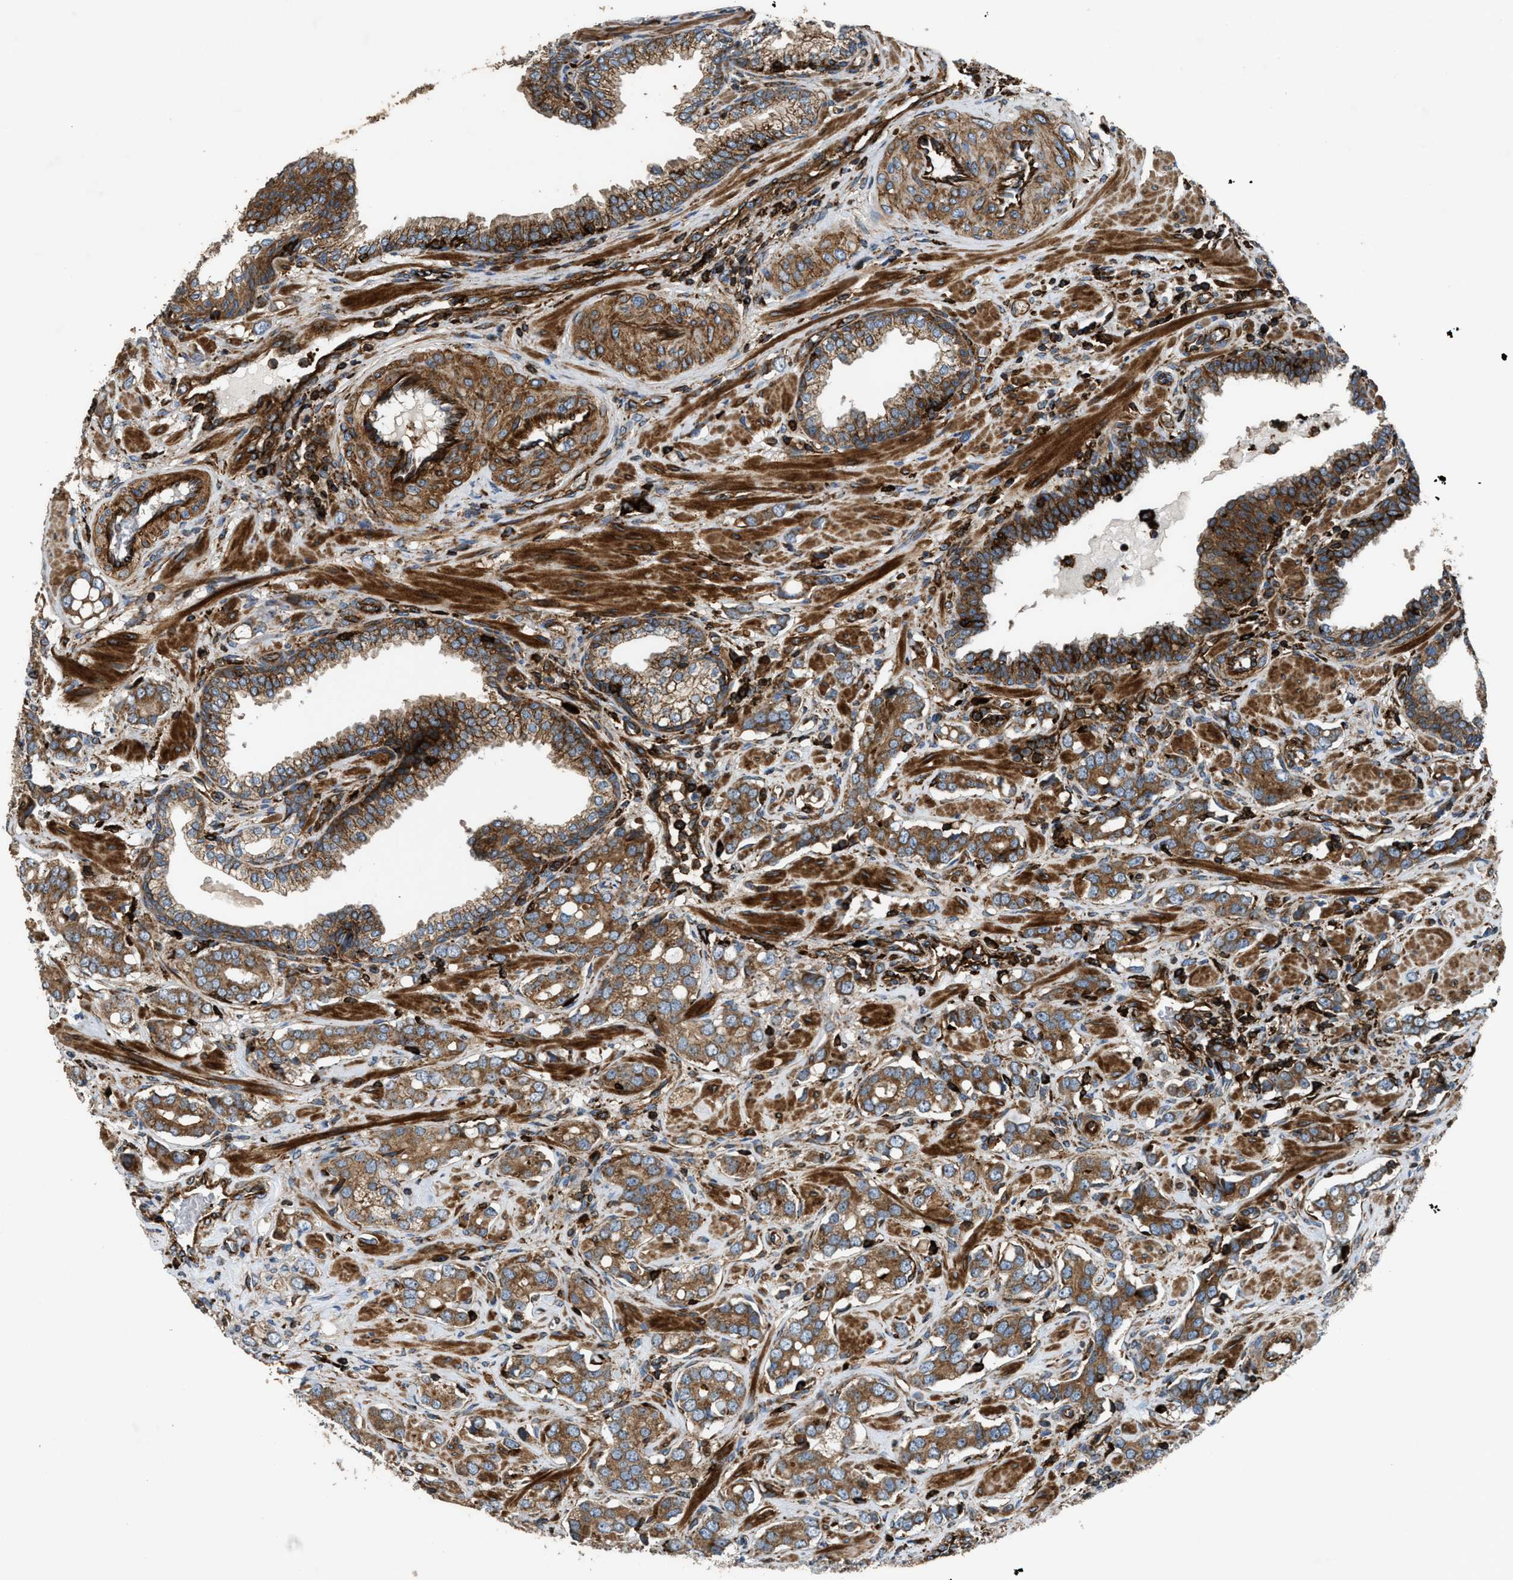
{"staining": {"intensity": "moderate", "quantity": ">75%", "location": "cytoplasmic/membranous"}, "tissue": "prostate cancer", "cell_type": "Tumor cells", "image_type": "cancer", "snomed": [{"axis": "morphology", "description": "Adenocarcinoma, High grade"}, {"axis": "topography", "description": "Prostate"}], "caption": "The image demonstrates a brown stain indicating the presence of a protein in the cytoplasmic/membranous of tumor cells in prostate cancer (adenocarcinoma (high-grade)).", "gene": "EGLN1", "patient": {"sex": "male", "age": 52}}